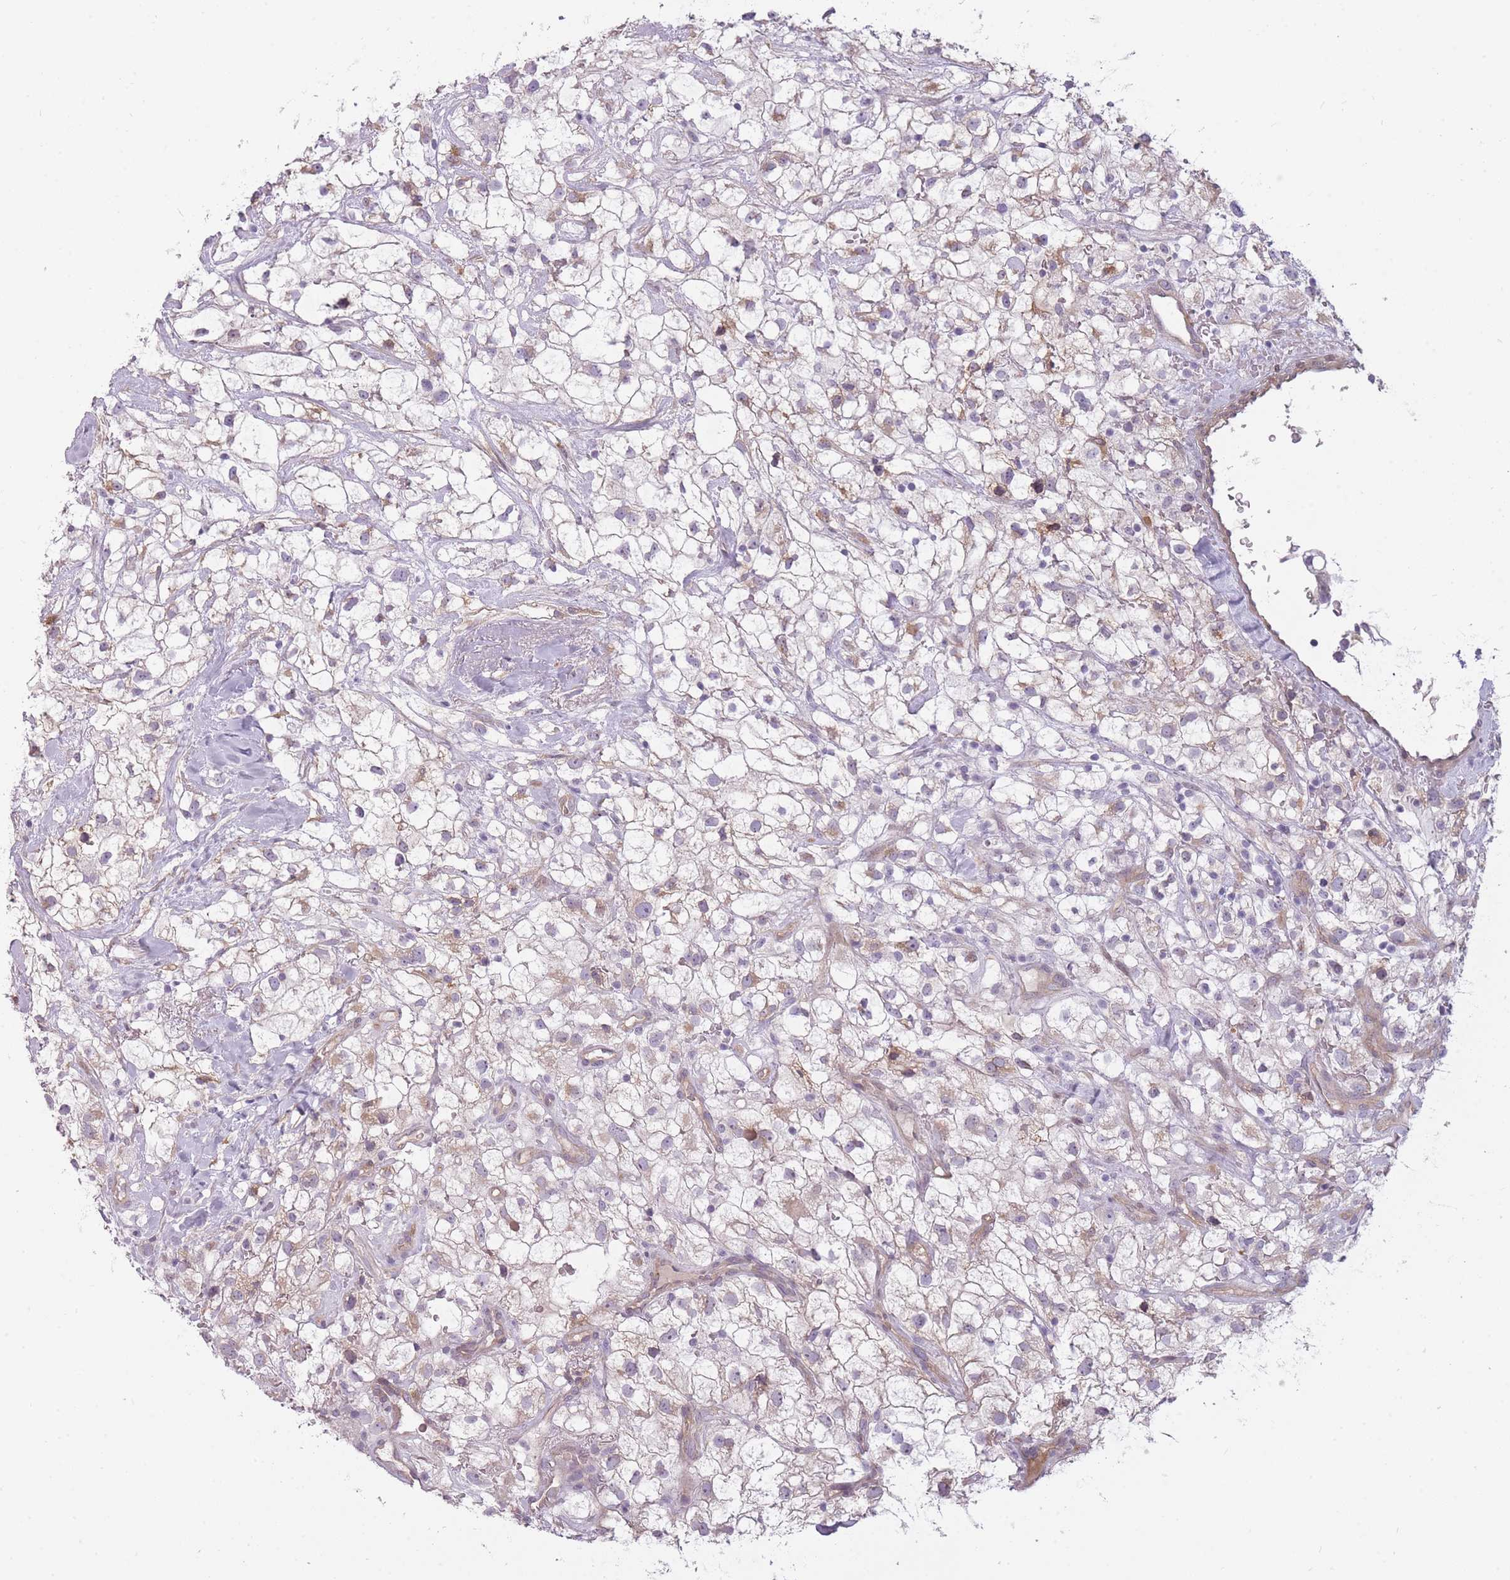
{"staining": {"intensity": "weak", "quantity": "25%-75%", "location": "cytoplasmic/membranous"}, "tissue": "renal cancer", "cell_type": "Tumor cells", "image_type": "cancer", "snomed": [{"axis": "morphology", "description": "Adenocarcinoma, NOS"}, {"axis": "topography", "description": "Kidney"}], "caption": "Renal adenocarcinoma stained with a protein marker shows weak staining in tumor cells.", "gene": "PGRMC2", "patient": {"sex": "male", "age": 59}}